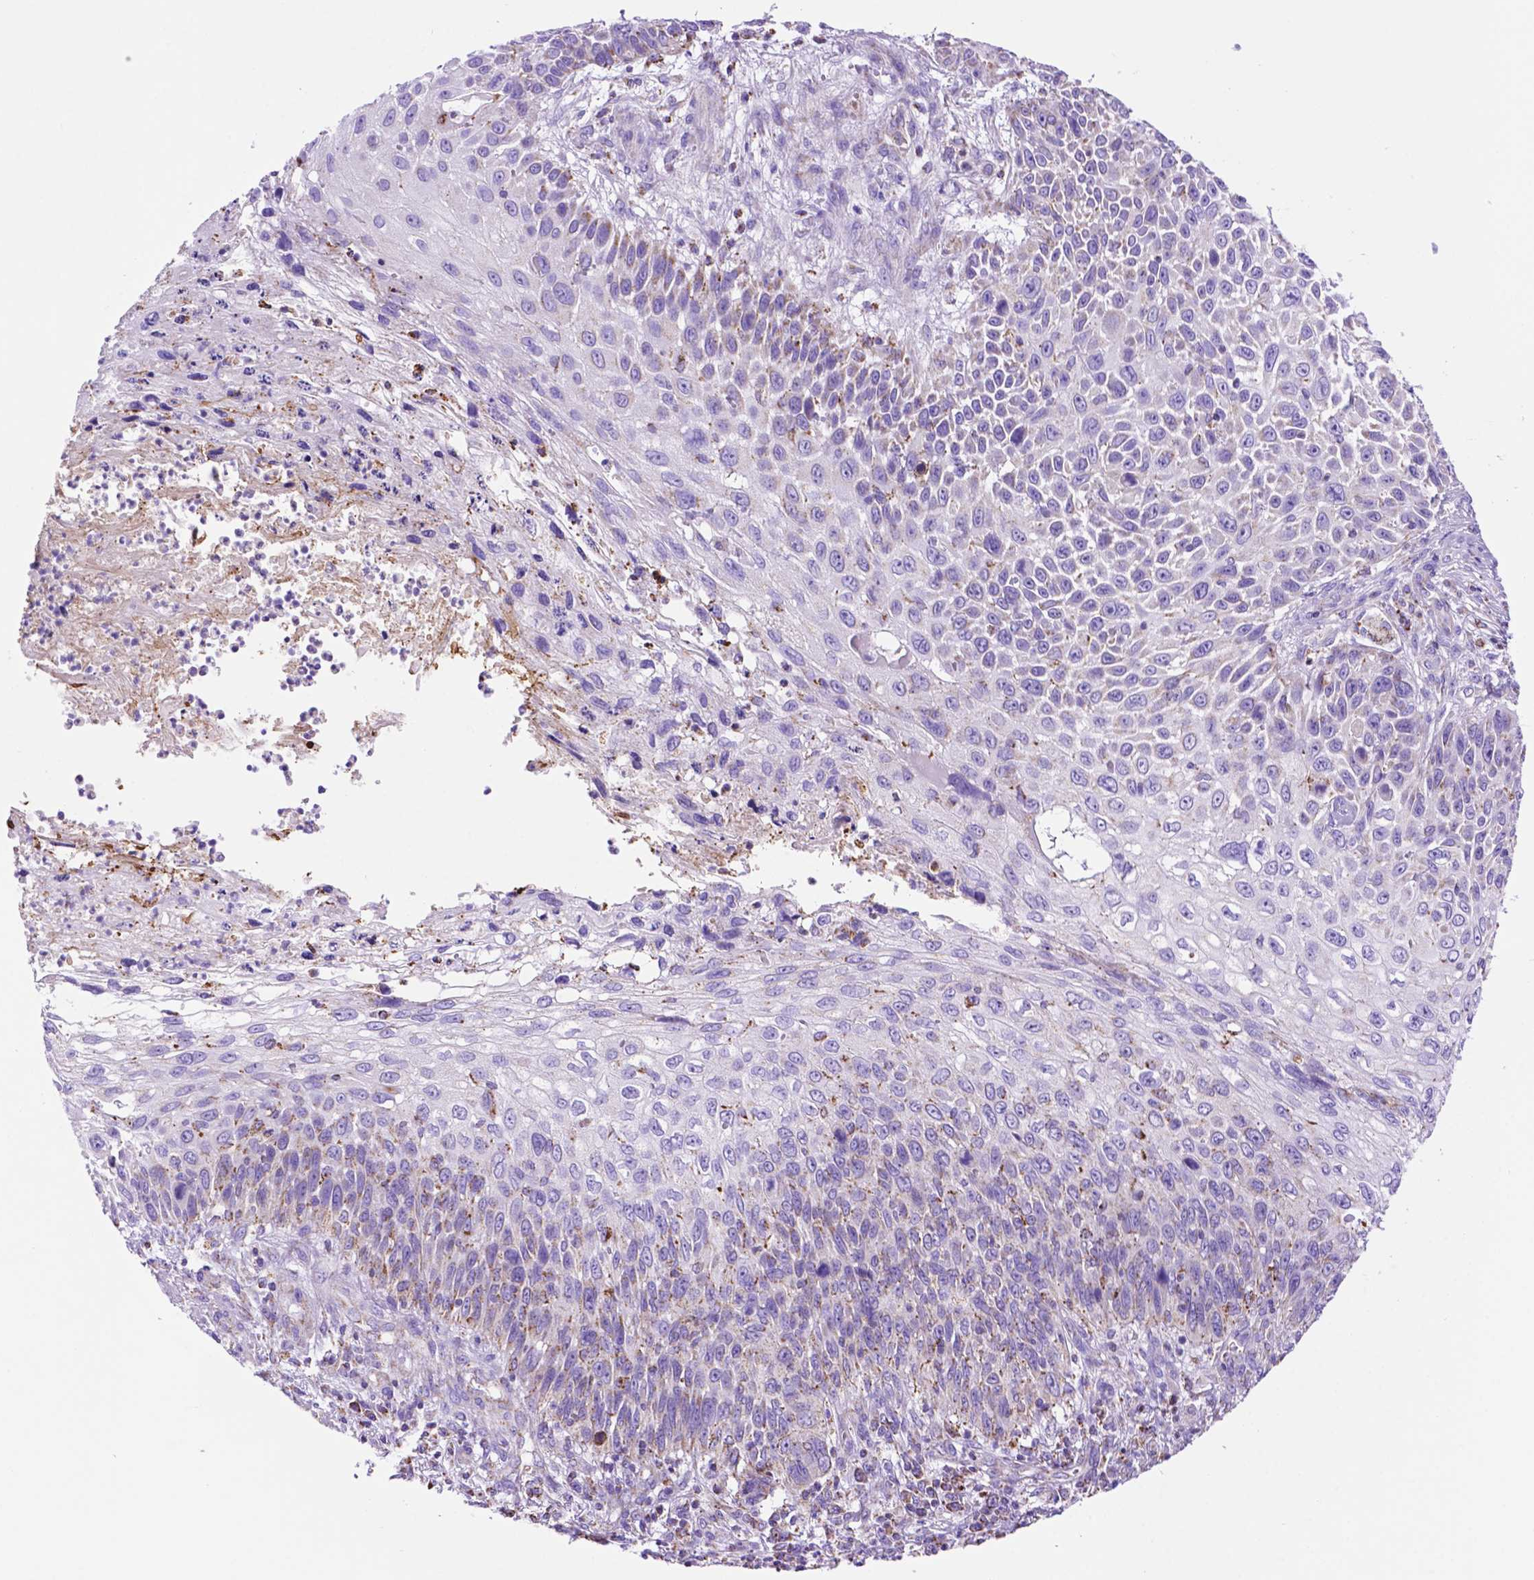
{"staining": {"intensity": "weak", "quantity": "<25%", "location": "cytoplasmic/membranous"}, "tissue": "skin cancer", "cell_type": "Tumor cells", "image_type": "cancer", "snomed": [{"axis": "morphology", "description": "Squamous cell carcinoma, NOS"}, {"axis": "topography", "description": "Skin"}], "caption": "This is a micrograph of immunohistochemistry (IHC) staining of skin cancer, which shows no expression in tumor cells. (Stains: DAB immunohistochemistry (IHC) with hematoxylin counter stain, Microscopy: brightfield microscopy at high magnification).", "gene": "GDPD5", "patient": {"sex": "male", "age": 92}}